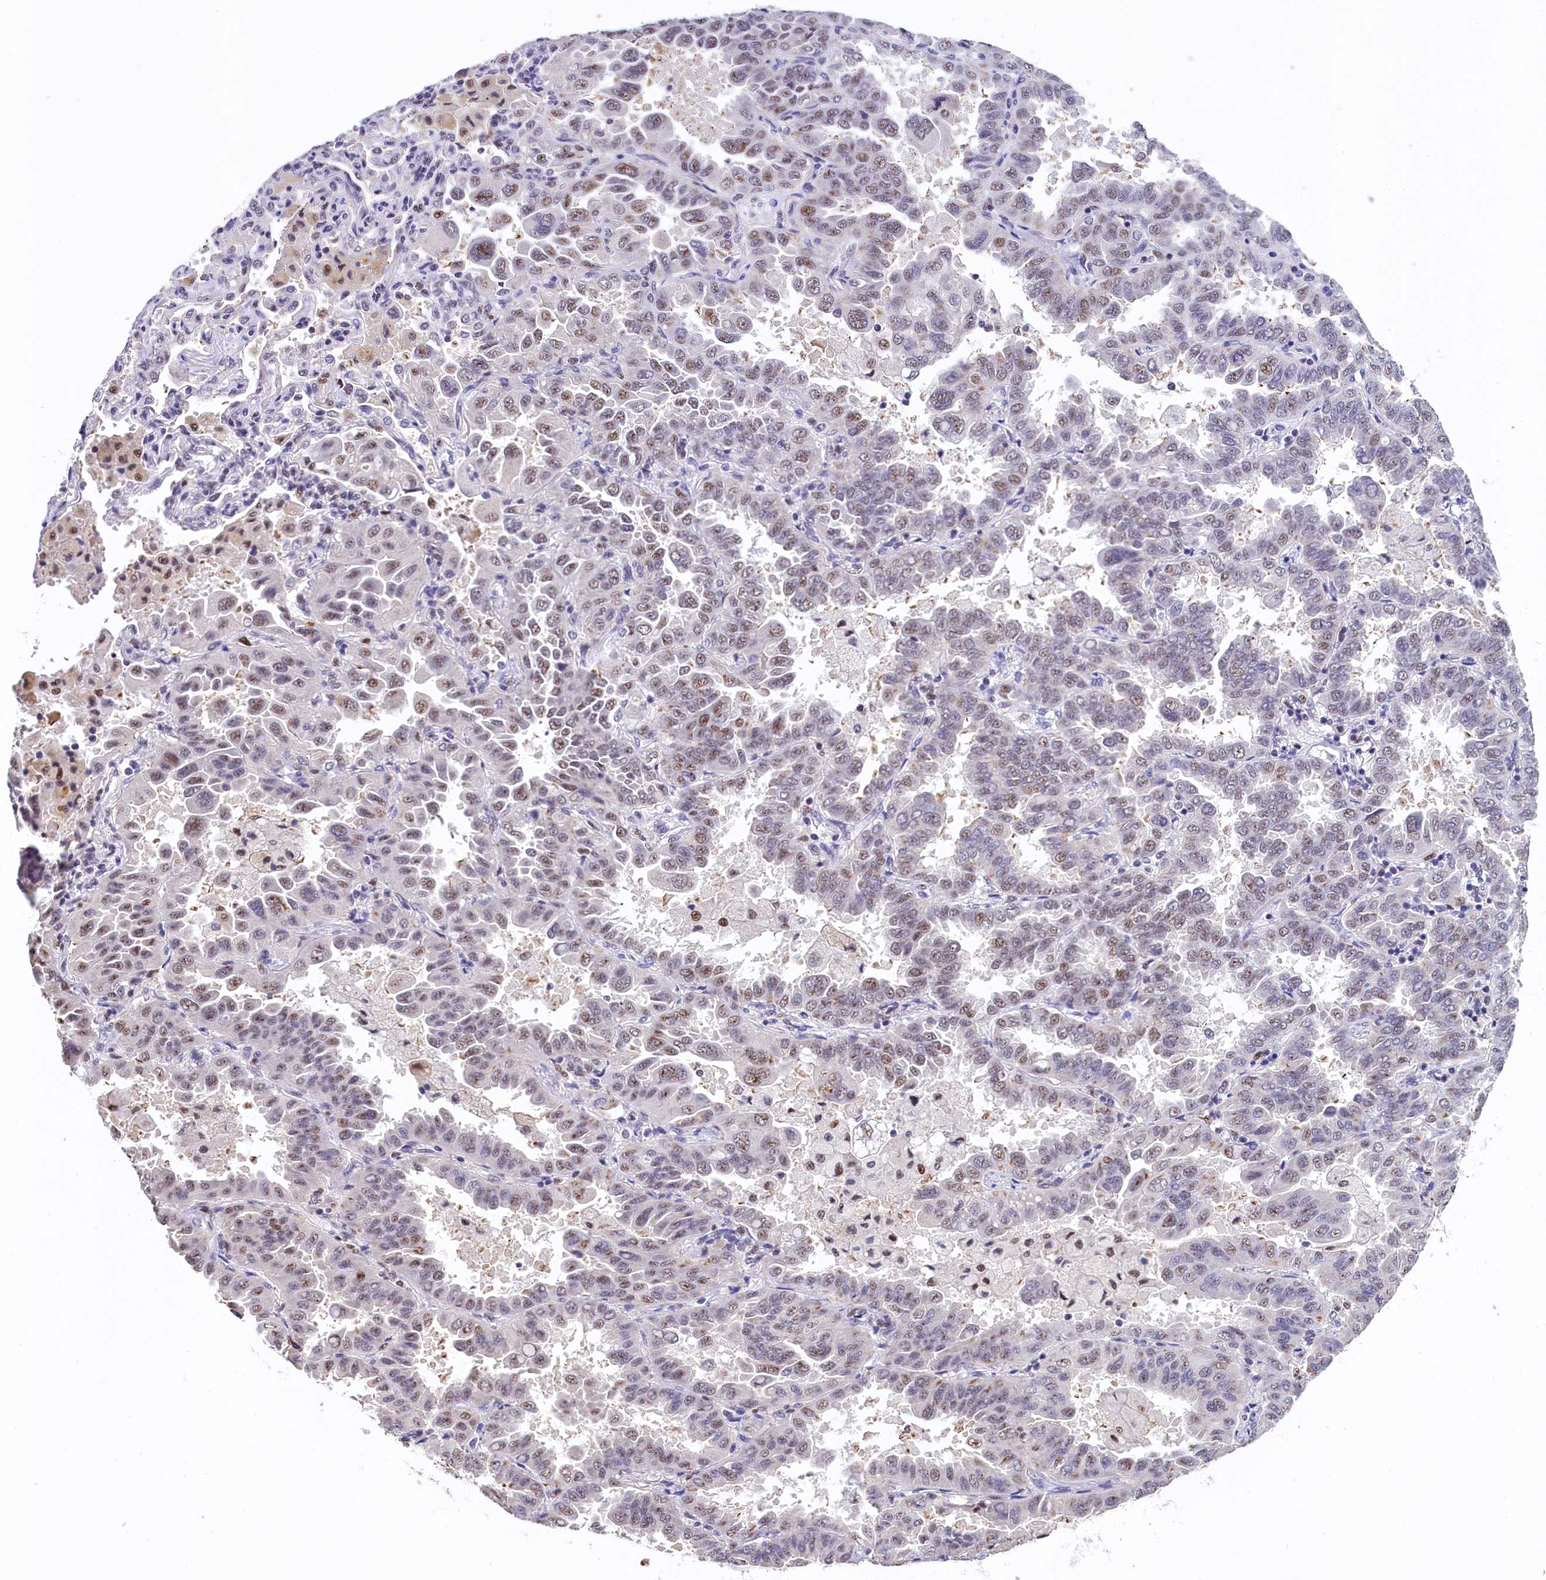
{"staining": {"intensity": "moderate", "quantity": "25%-75%", "location": "nuclear"}, "tissue": "lung cancer", "cell_type": "Tumor cells", "image_type": "cancer", "snomed": [{"axis": "morphology", "description": "Adenocarcinoma, NOS"}, {"axis": "topography", "description": "Lung"}], "caption": "A histopathology image showing moderate nuclear positivity in about 25%-75% of tumor cells in lung adenocarcinoma, as visualized by brown immunohistochemical staining.", "gene": "HECTD4", "patient": {"sex": "male", "age": 64}}